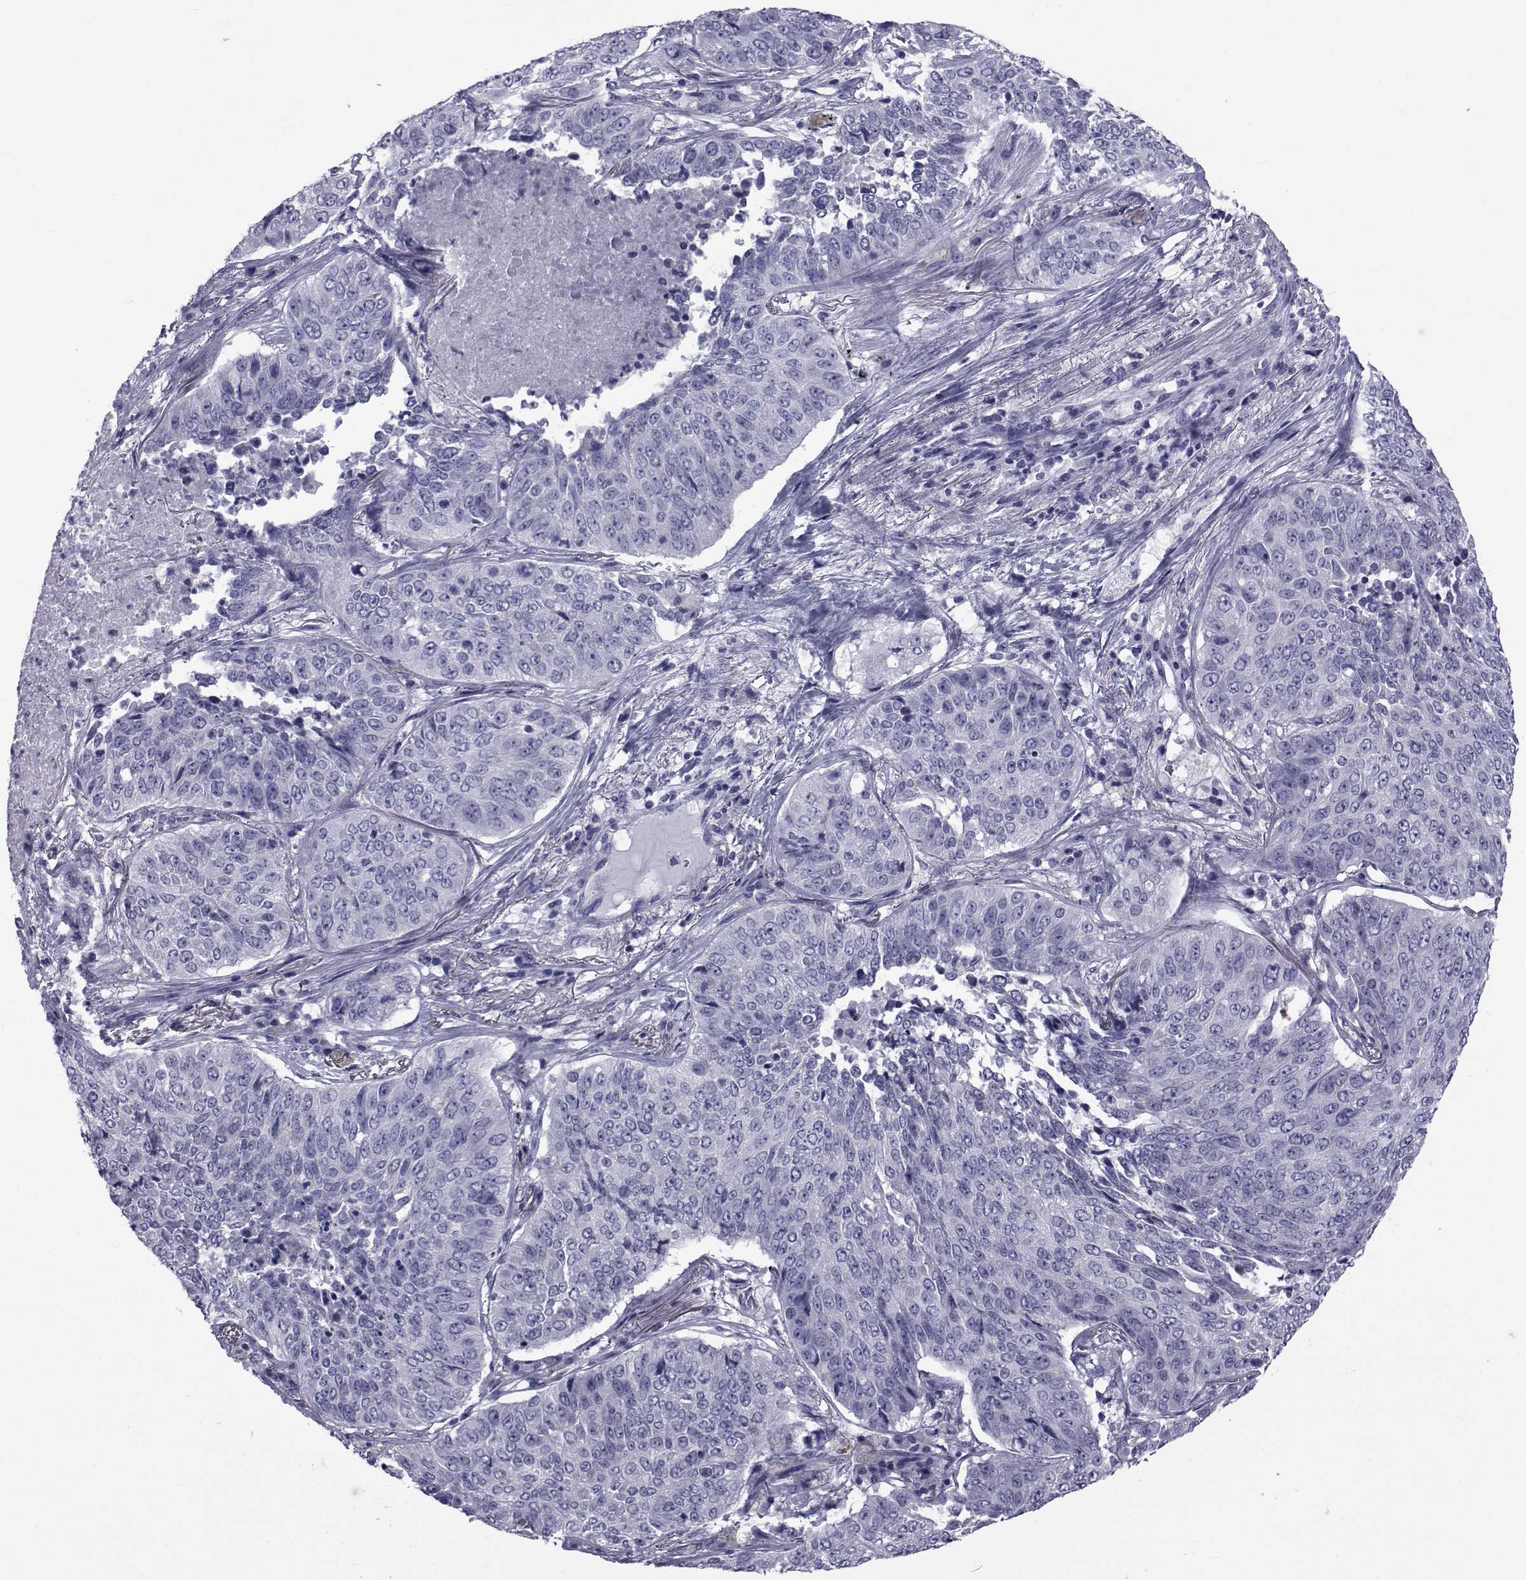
{"staining": {"intensity": "negative", "quantity": "none", "location": "none"}, "tissue": "lung cancer", "cell_type": "Tumor cells", "image_type": "cancer", "snomed": [{"axis": "morphology", "description": "Normal tissue, NOS"}, {"axis": "morphology", "description": "Squamous cell carcinoma, NOS"}, {"axis": "topography", "description": "Bronchus"}, {"axis": "topography", "description": "Lung"}], "caption": "Lung cancer was stained to show a protein in brown. There is no significant staining in tumor cells.", "gene": "GKAP1", "patient": {"sex": "male", "age": 64}}